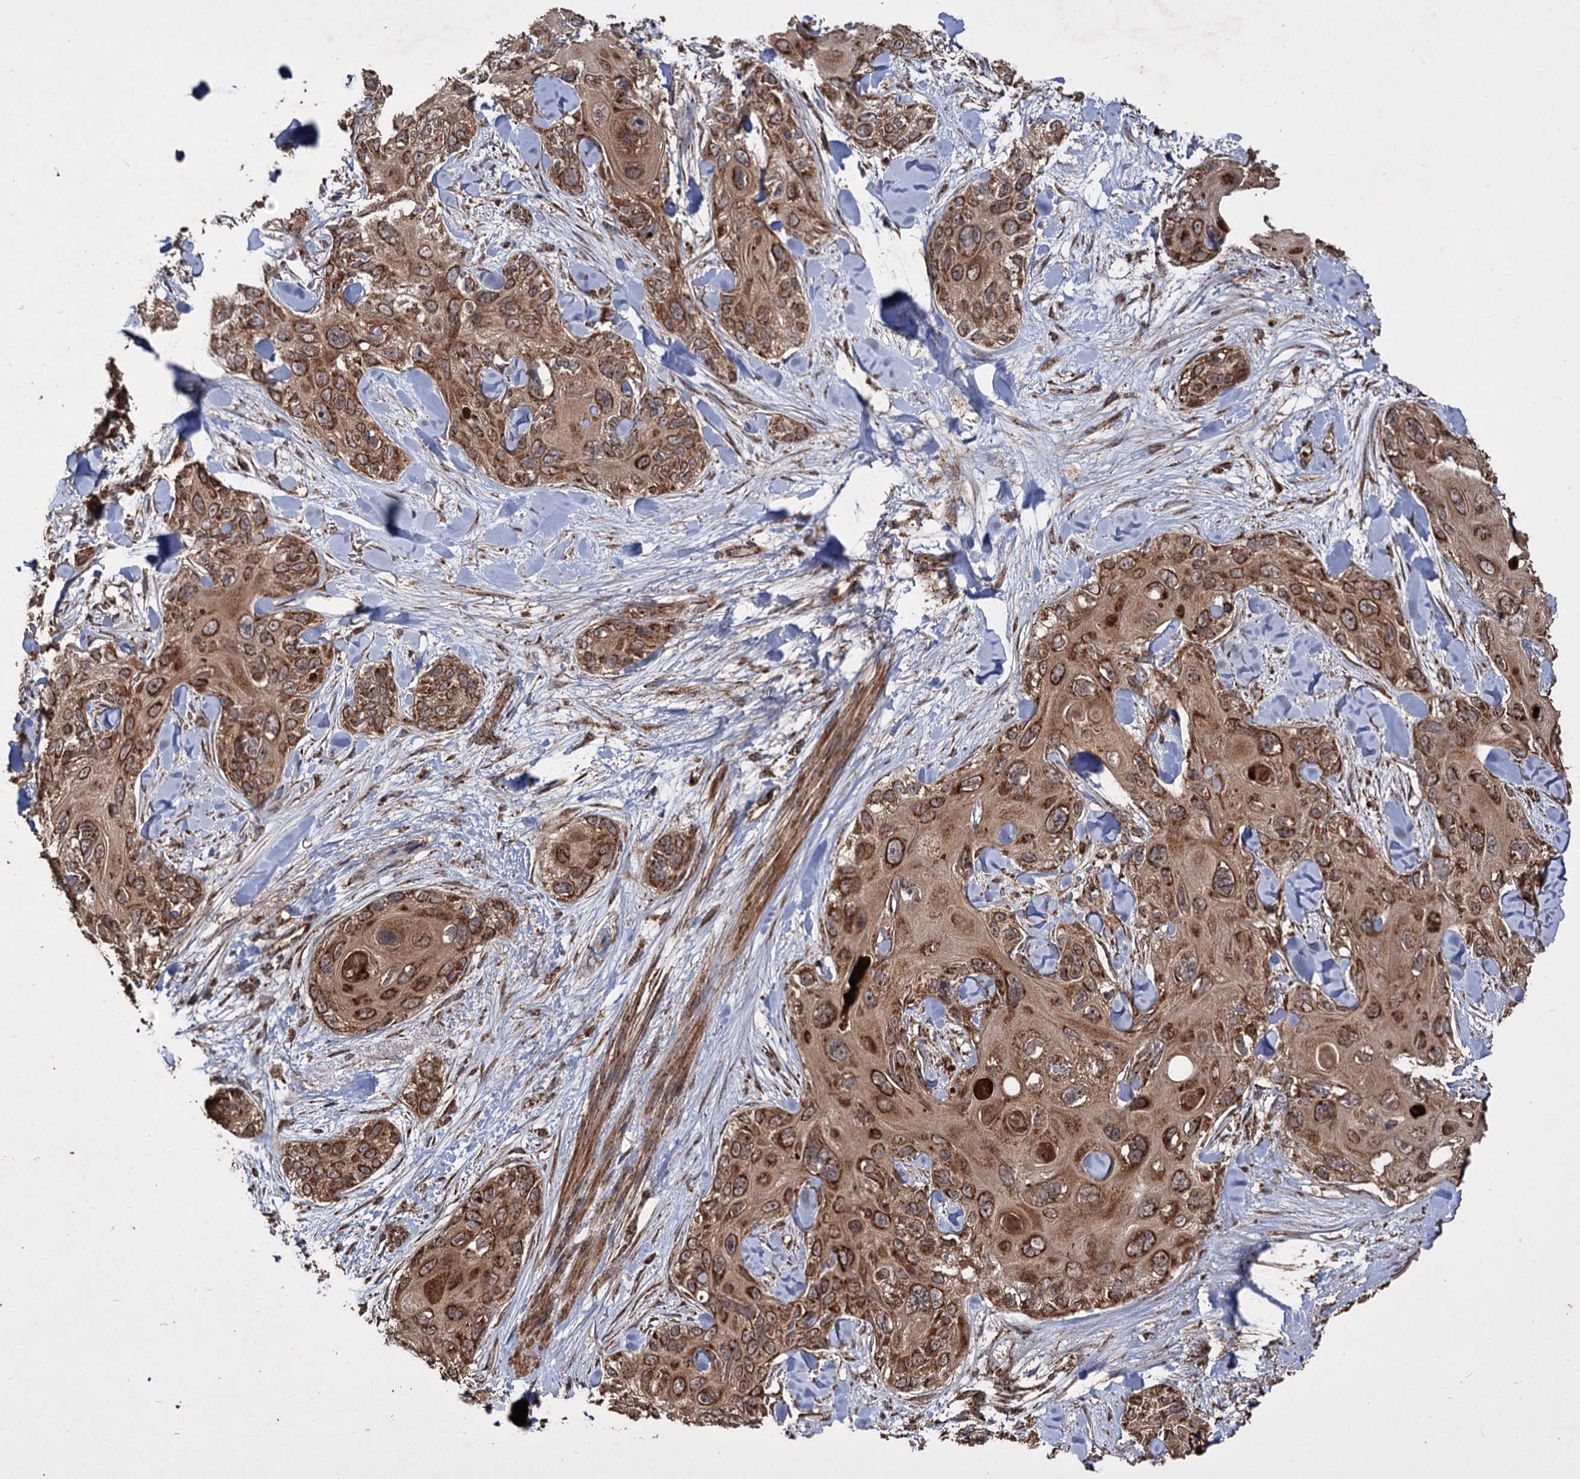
{"staining": {"intensity": "strong", "quantity": ">75%", "location": "cytoplasmic/membranous"}, "tissue": "skin cancer", "cell_type": "Tumor cells", "image_type": "cancer", "snomed": [{"axis": "morphology", "description": "Normal tissue, NOS"}, {"axis": "morphology", "description": "Squamous cell carcinoma, NOS"}, {"axis": "topography", "description": "Skin"}], "caption": "Immunohistochemistry (IHC) of squamous cell carcinoma (skin) shows high levels of strong cytoplasmic/membranous staining in about >75% of tumor cells.", "gene": "IPO4", "patient": {"sex": "male", "age": 72}}